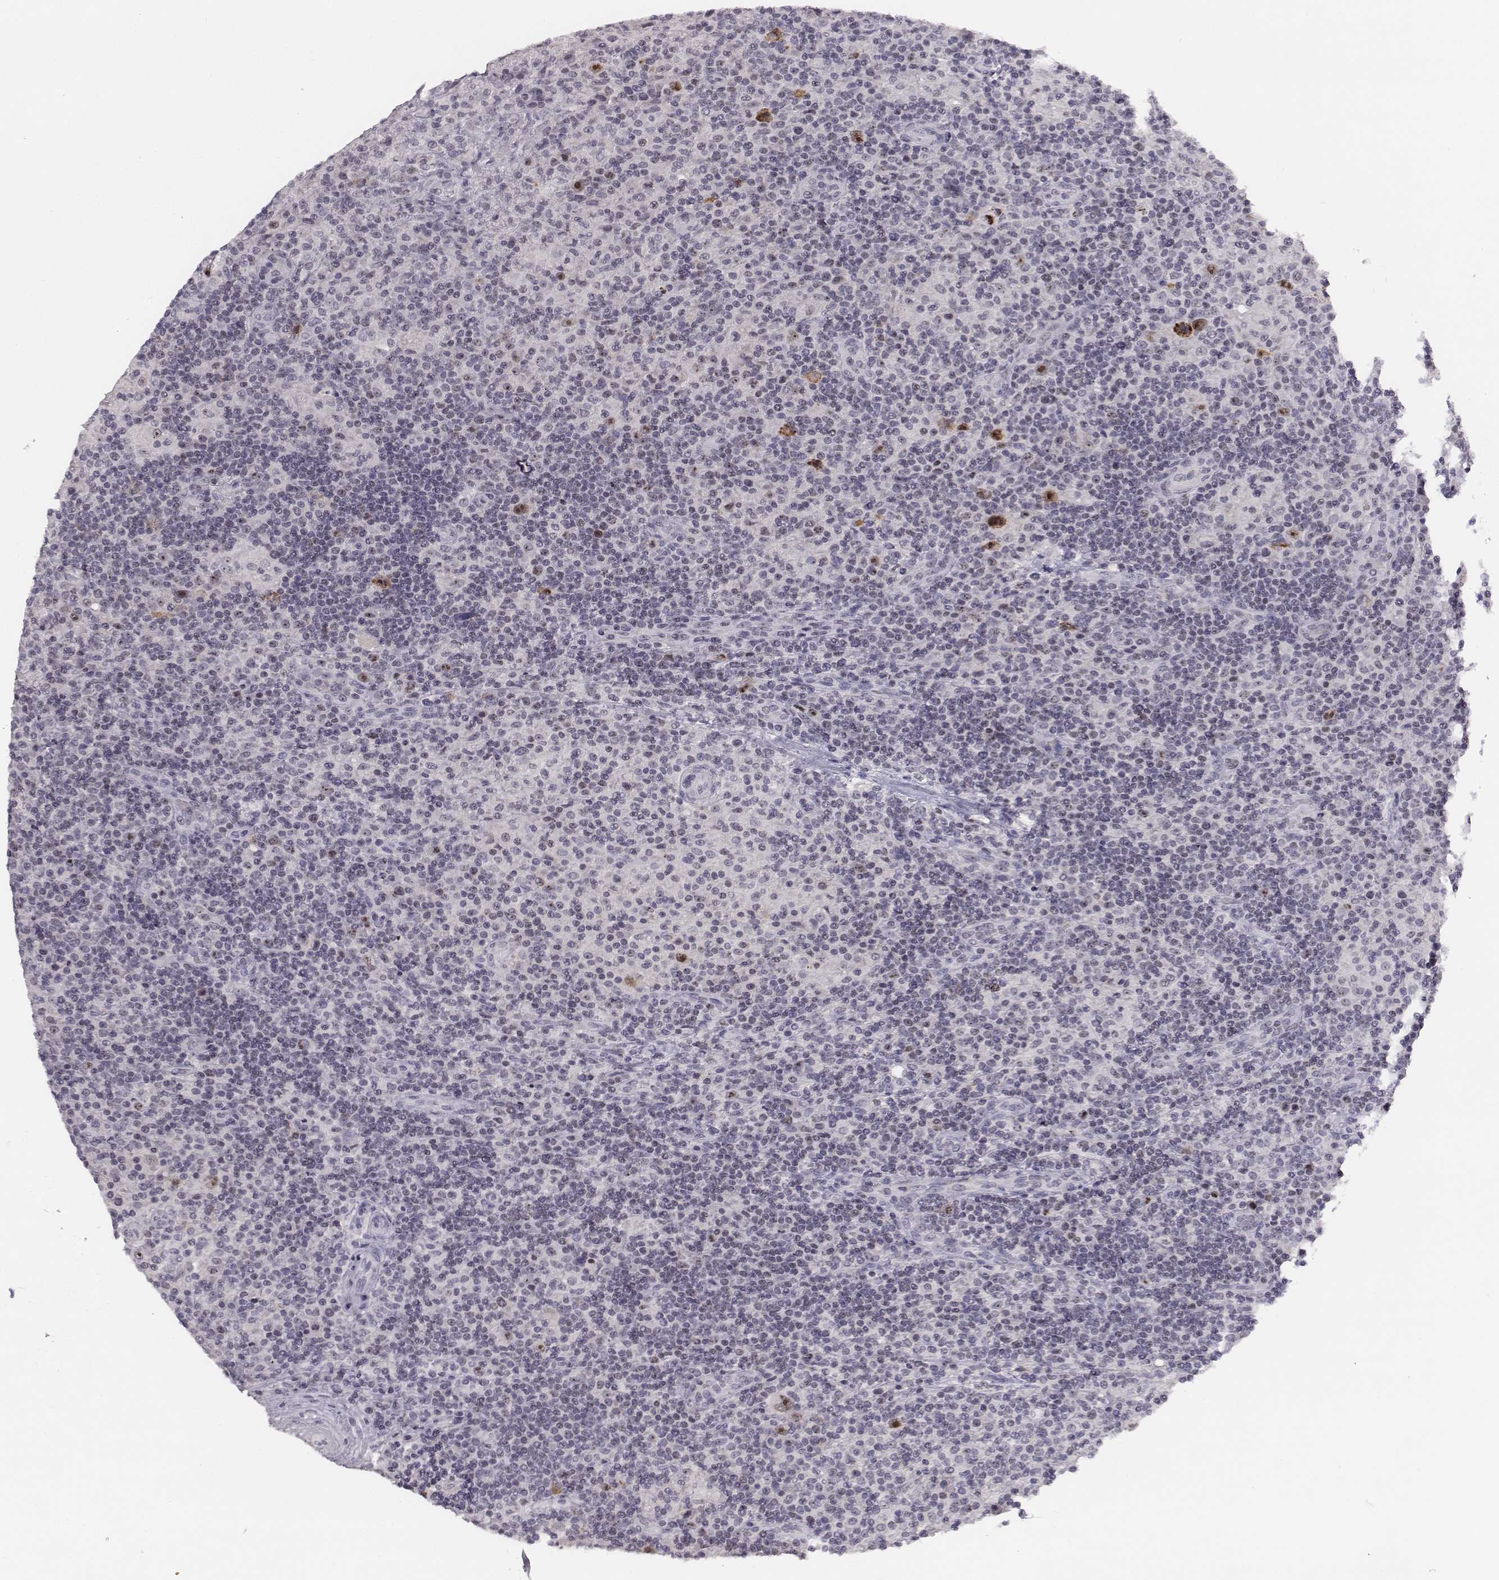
{"staining": {"intensity": "negative", "quantity": "none", "location": "none"}, "tissue": "lymphoma", "cell_type": "Tumor cells", "image_type": "cancer", "snomed": [{"axis": "morphology", "description": "Hodgkin's disease, NOS"}, {"axis": "topography", "description": "Lymph node"}], "caption": "Tumor cells show no significant expression in Hodgkin's disease. (Immunohistochemistry (ihc), brightfield microscopy, high magnification).", "gene": "NIFK", "patient": {"sex": "male", "age": 70}}